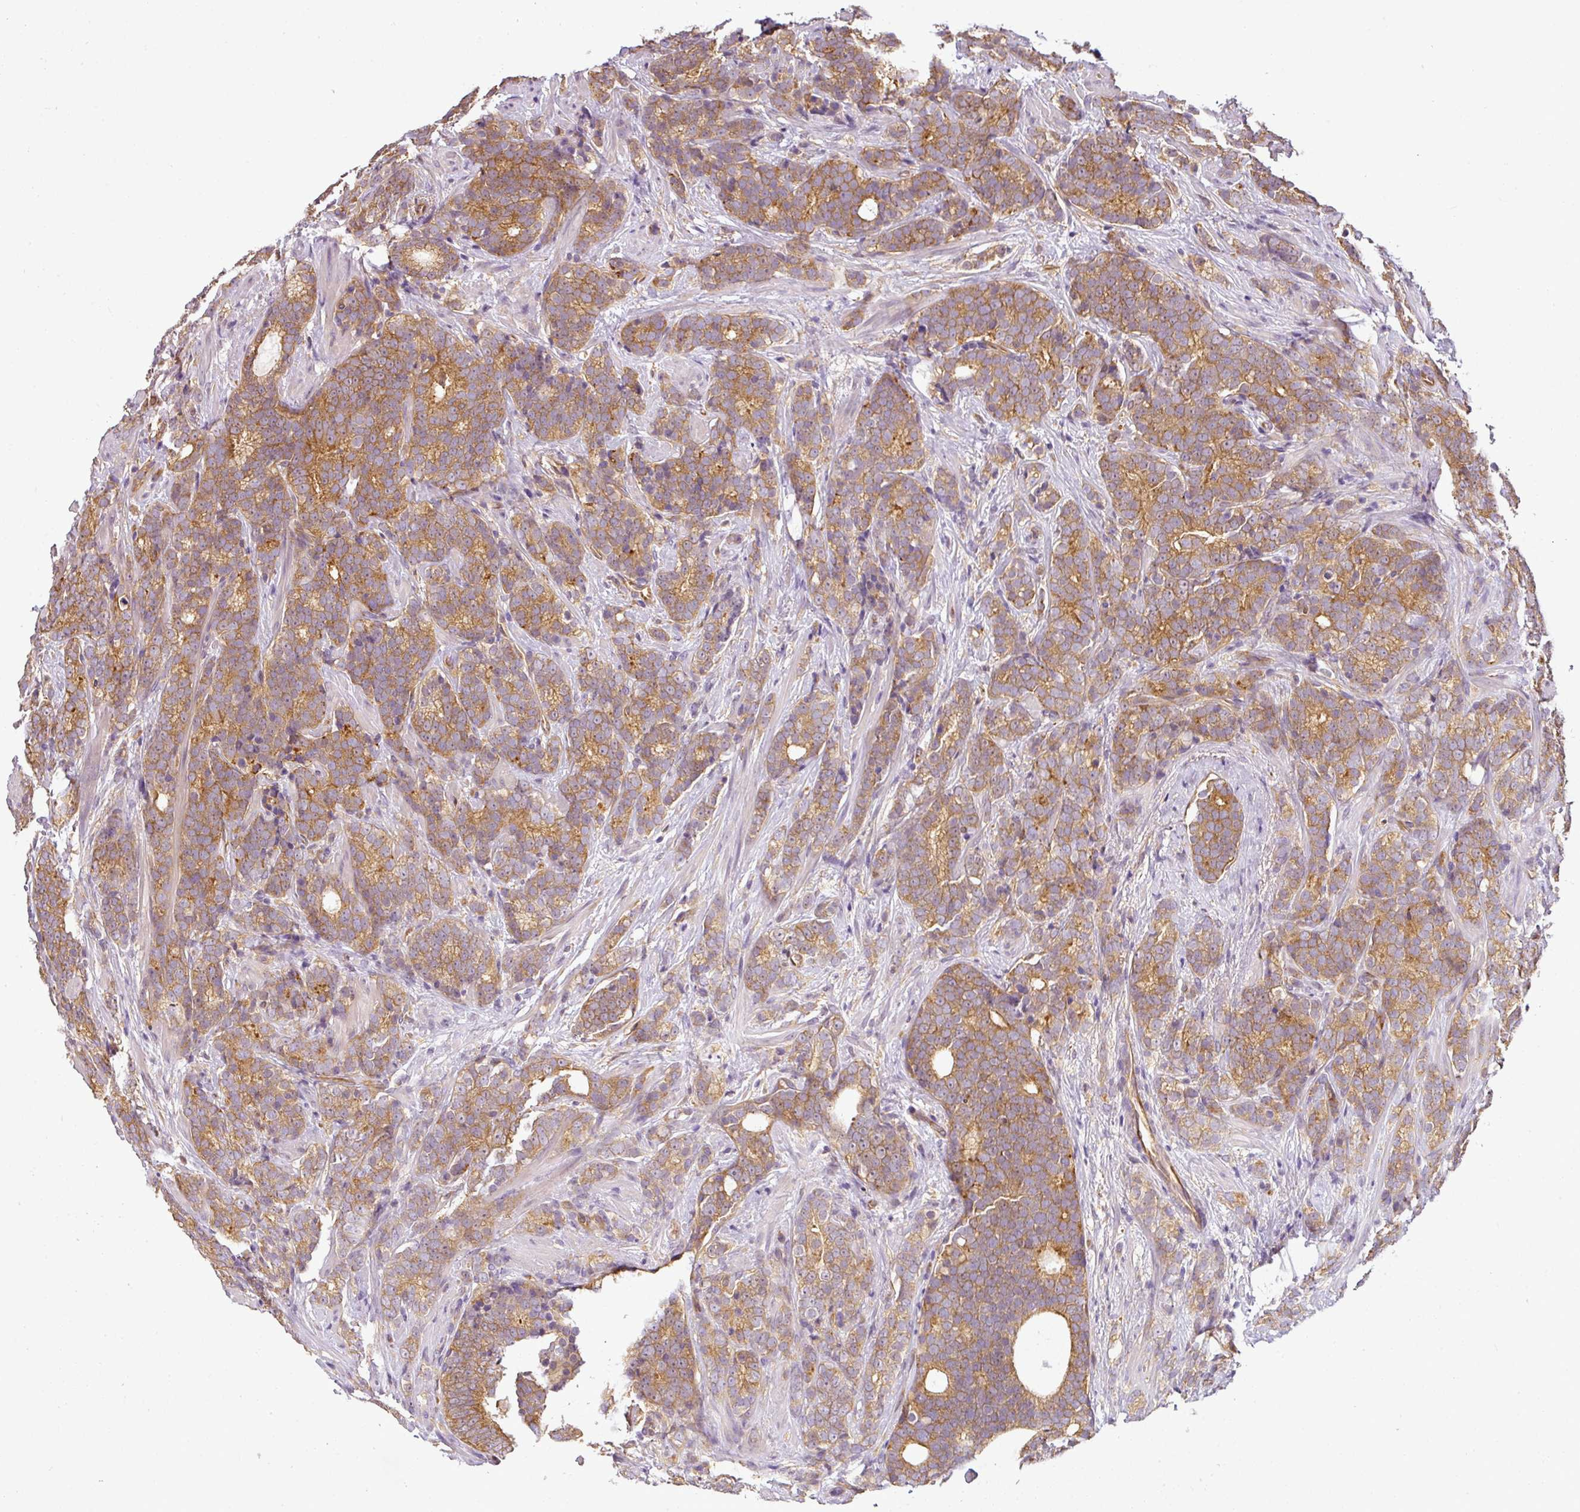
{"staining": {"intensity": "moderate", "quantity": ">75%", "location": "cytoplasmic/membranous"}, "tissue": "prostate cancer", "cell_type": "Tumor cells", "image_type": "cancer", "snomed": [{"axis": "morphology", "description": "Adenocarcinoma, High grade"}, {"axis": "topography", "description": "Prostate"}], "caption": "Human prostate adenocarcinoma (high-grade) stained with a protein marker reveals moderate staining in tumor cells.", "gene": "ANKRD18A", "patient": {"sex": "male", "age": 64}}